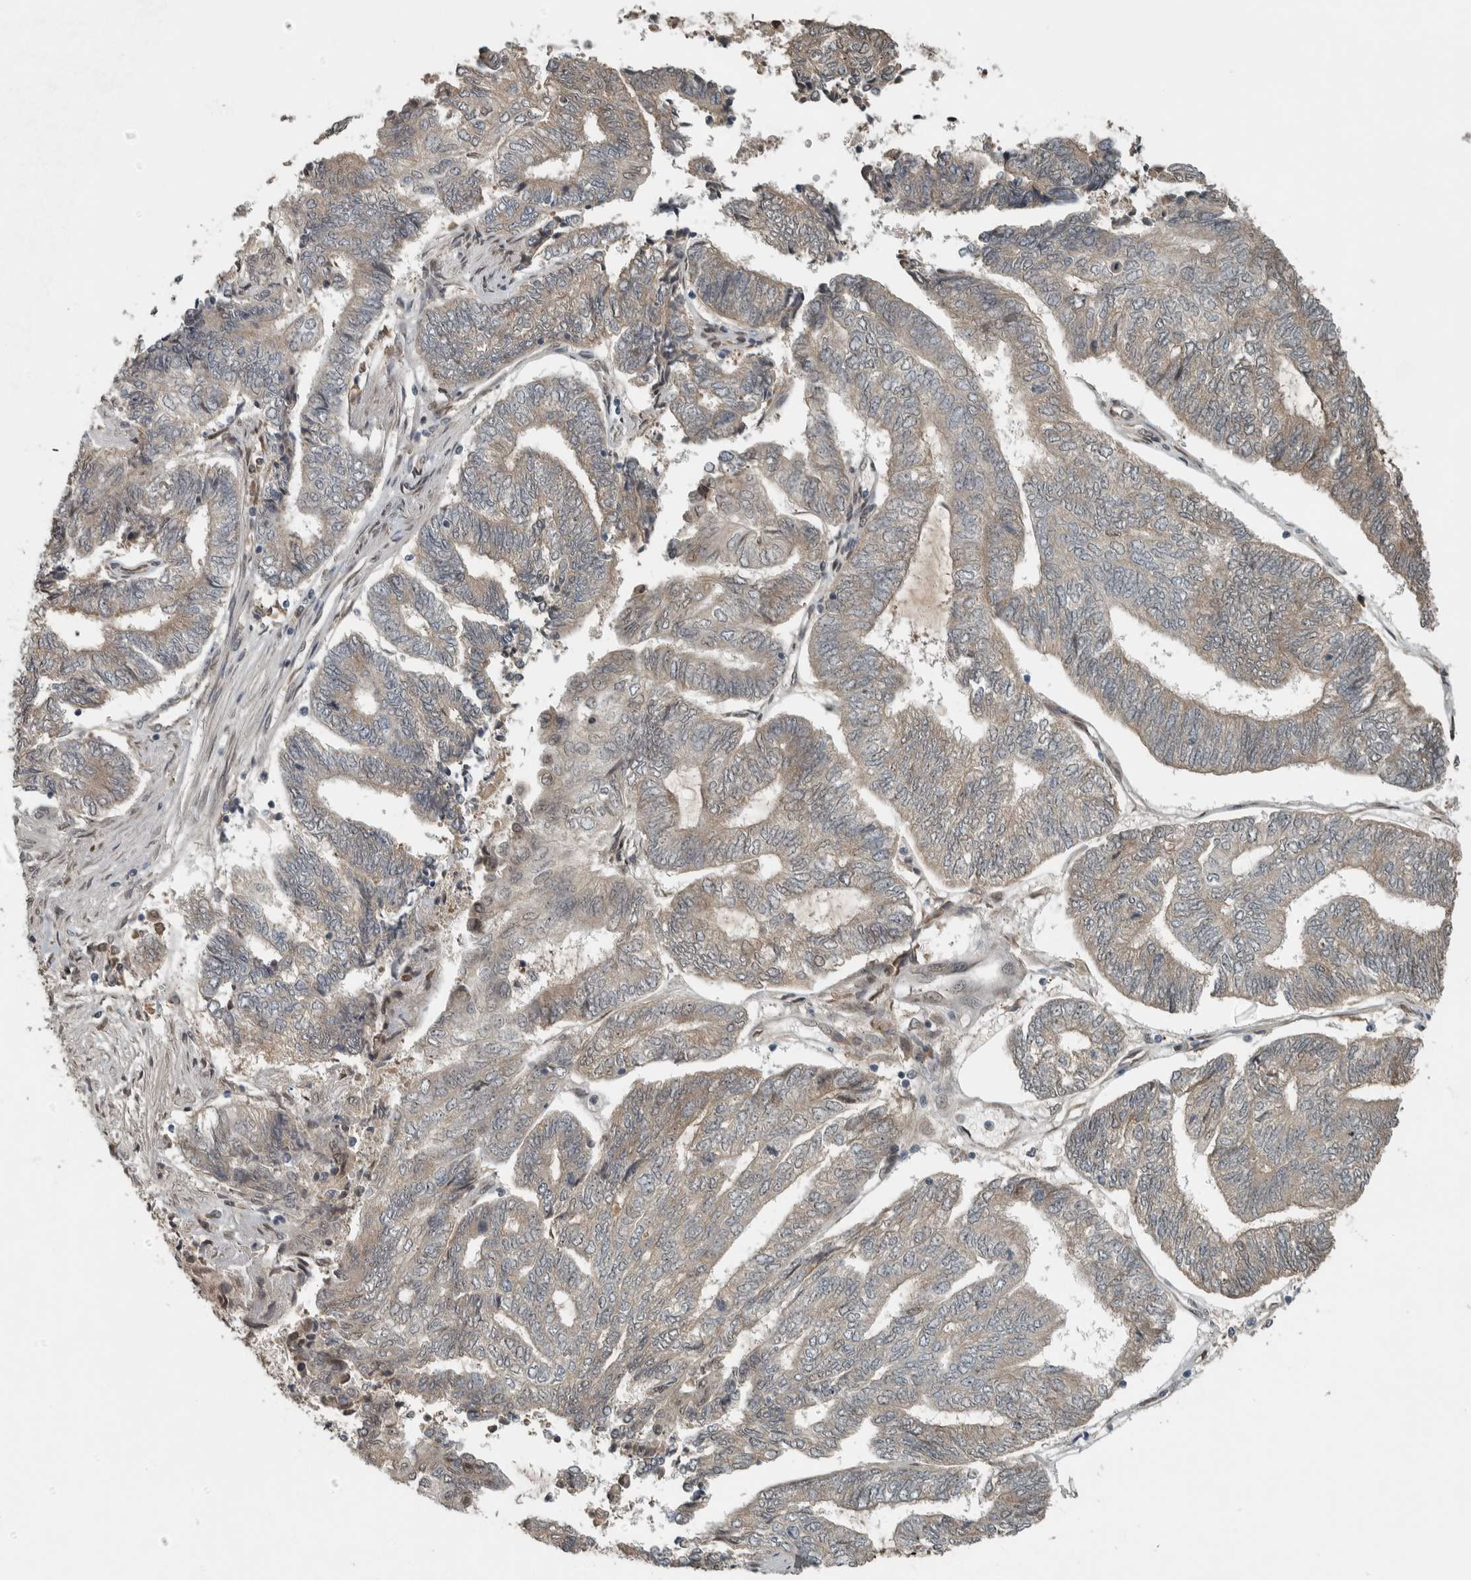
{"staining": {"intensity": "weak", "quantity": "<25%", "location": "cytoplasmic/membranous"}, "tissue": "endometrial cancer", "cell_type": "Tumor cells", "image_type": "cancer", "snomed": [{"axis": "morphology", "description": "Adenocarcinoma, NOS"}, {"axis": "topography", "description": "Uterus"}, {"axis": "topography", "description": "Endometrium"}], "caption": "The histopathology image displays no significant staining in tumor cells of adenocarcinoma (endometrial). Nuclei are stained in blue.", "gene": "XPO5", "patient": {"sex": "female", "age": 70}}